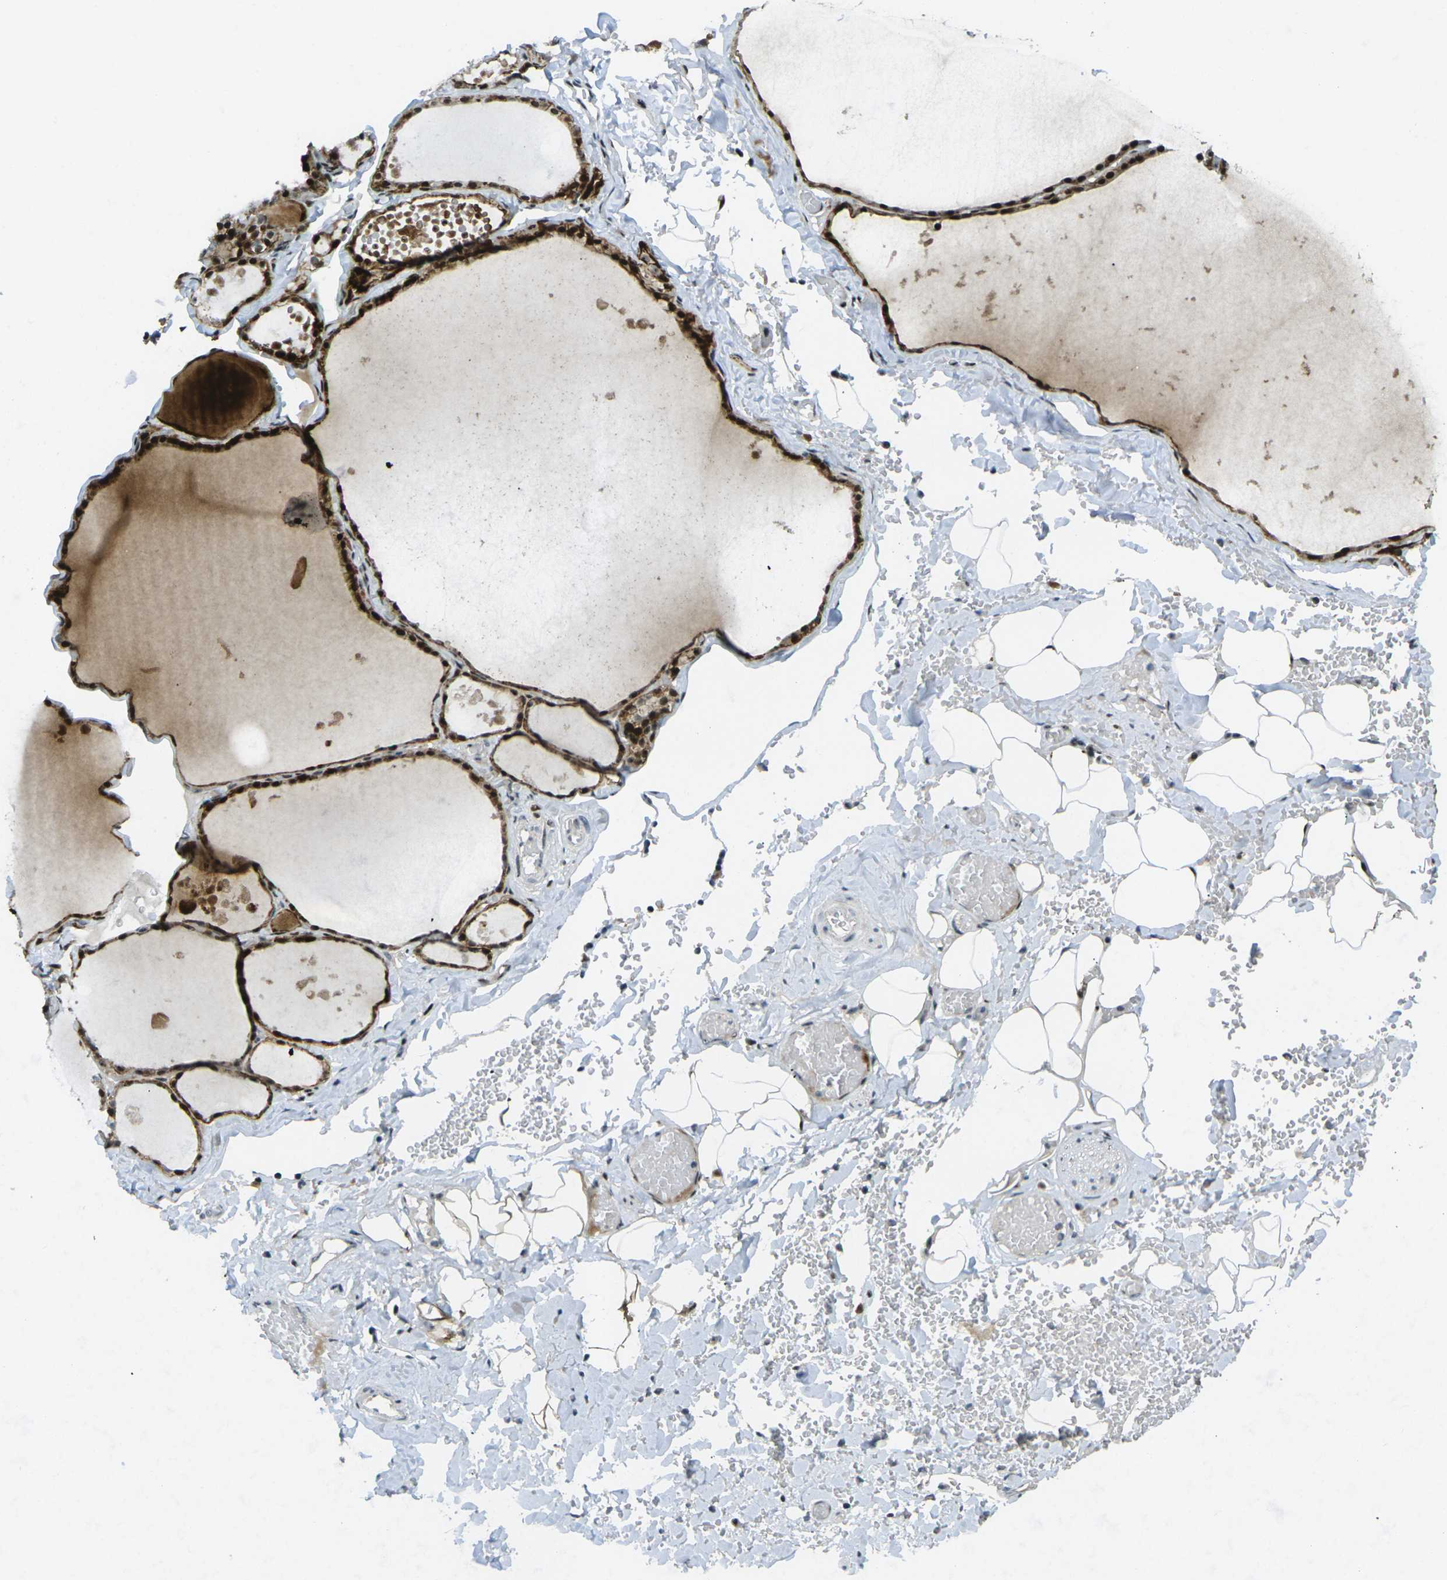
{"staining": {"intensity": "strong", "quantity": ">75%", "location": "cytoplasmic/membranous,nuclear"}, "tissue": "thyroid gland", "cell_type": "Glandular cells", "image_type": "normal", "snomed": [{"axis": "morphology", "description": "Normal tissue, NOS"}, {"axis": "topography", "description": "Thyroid gland"}], "caption": "Protein analysis of benign thyroid gland shows strong cytoplasmic/membranous,nuclear positivity in approximately >75% of glandular cells.", "gene": "UBE2C", "patient": {"sex": "male", "age": 56}}